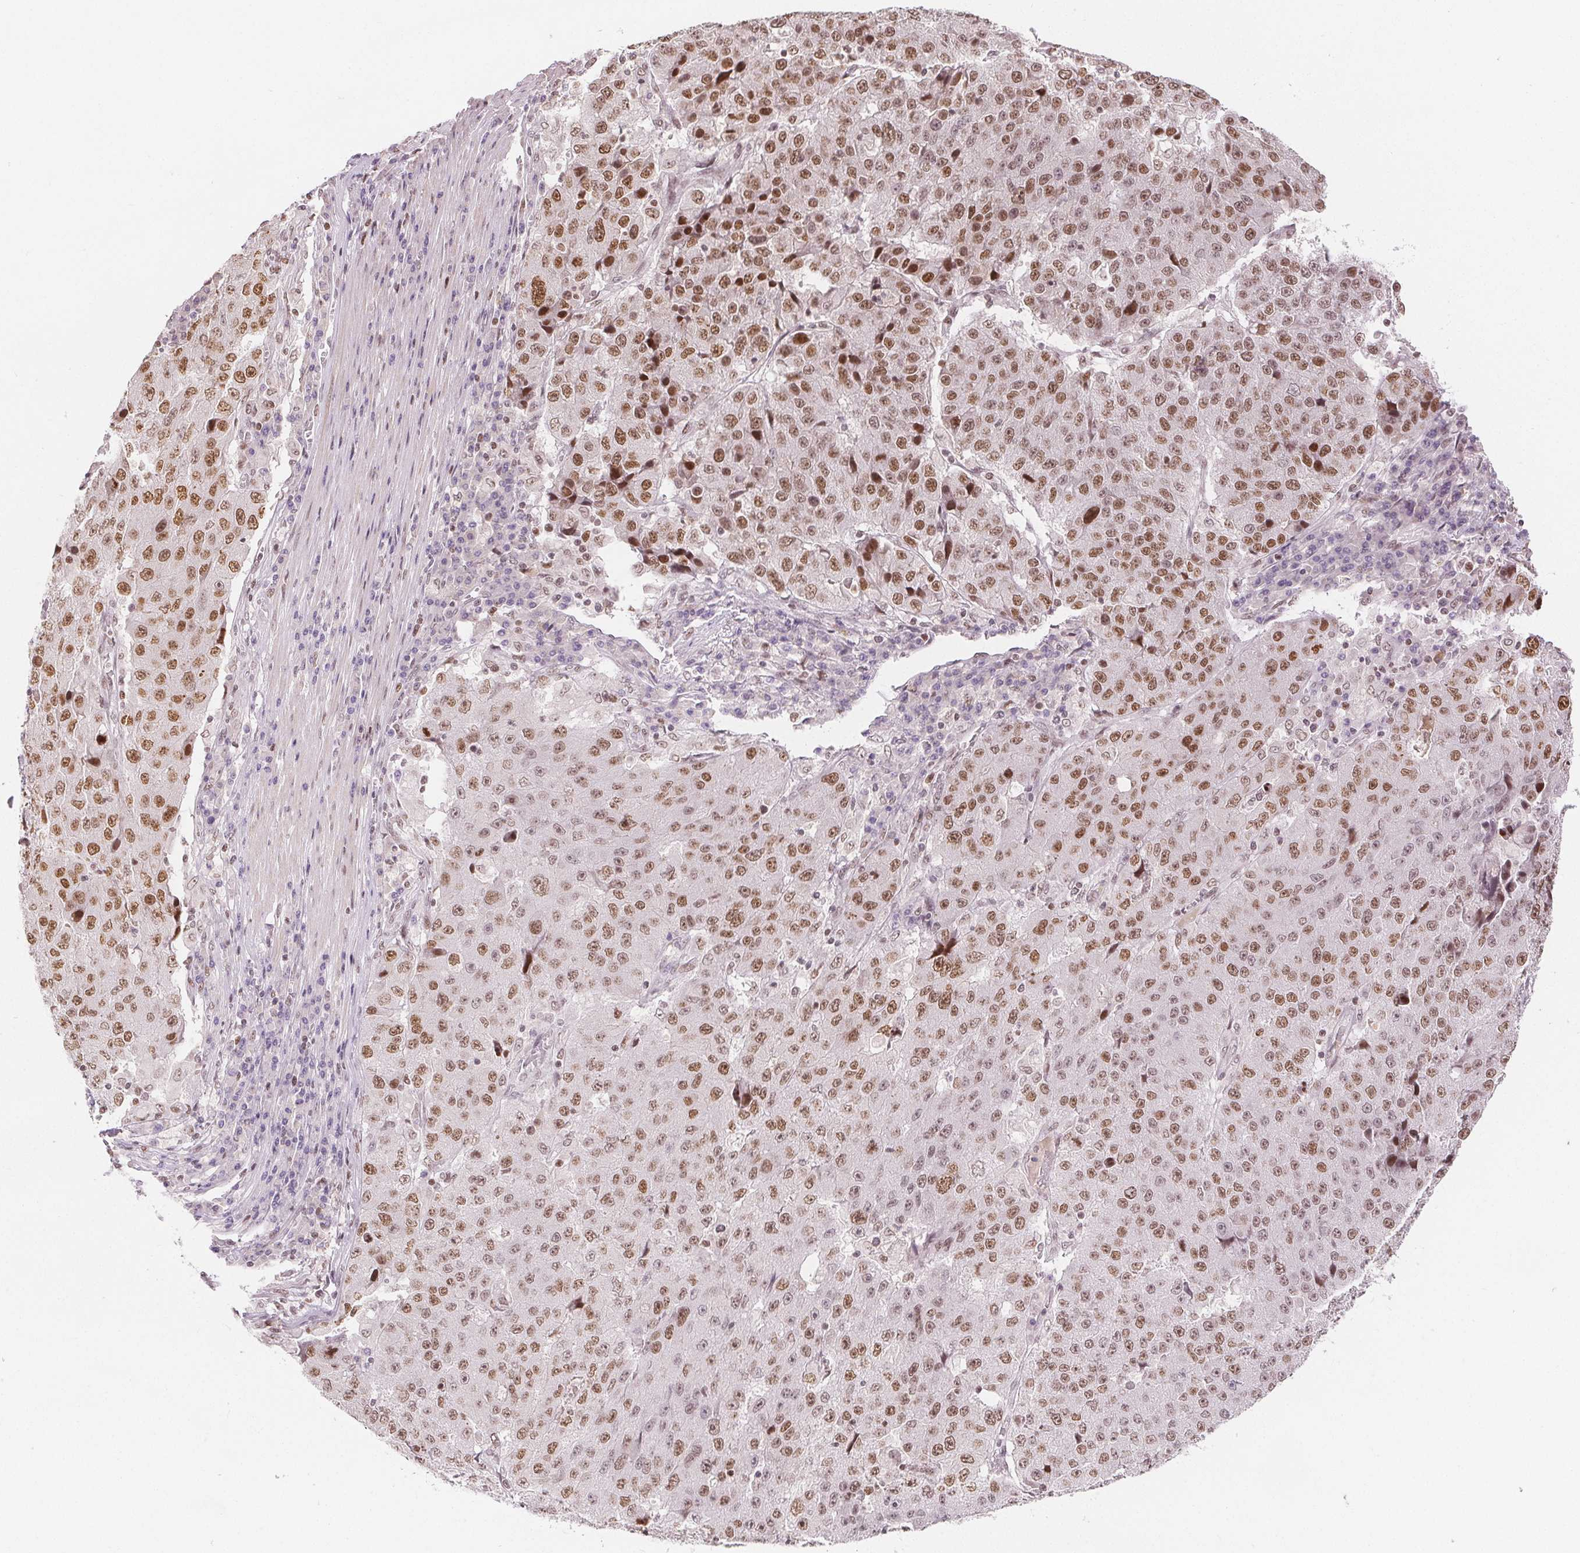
{"staining": {"intensity": "moderate", "quantity": ">75%", "location": "nuclear"}, "tissue": "stomach cancer", "cell_type": "Tumor cells", "image_type": "cancer", "snomed": [{"axis": "morphology", "description": "Adenocarcinoma, NOS"}, {"axis": "topography", "description": "Stomach"}], "caption": "Protein staining exhibits moderate nuclear expression in about >75% of tumor cells in stomach cancer (adenocarcinoma).", "gene": "DEK", "patient": {"sex": "male", "age": 71}}